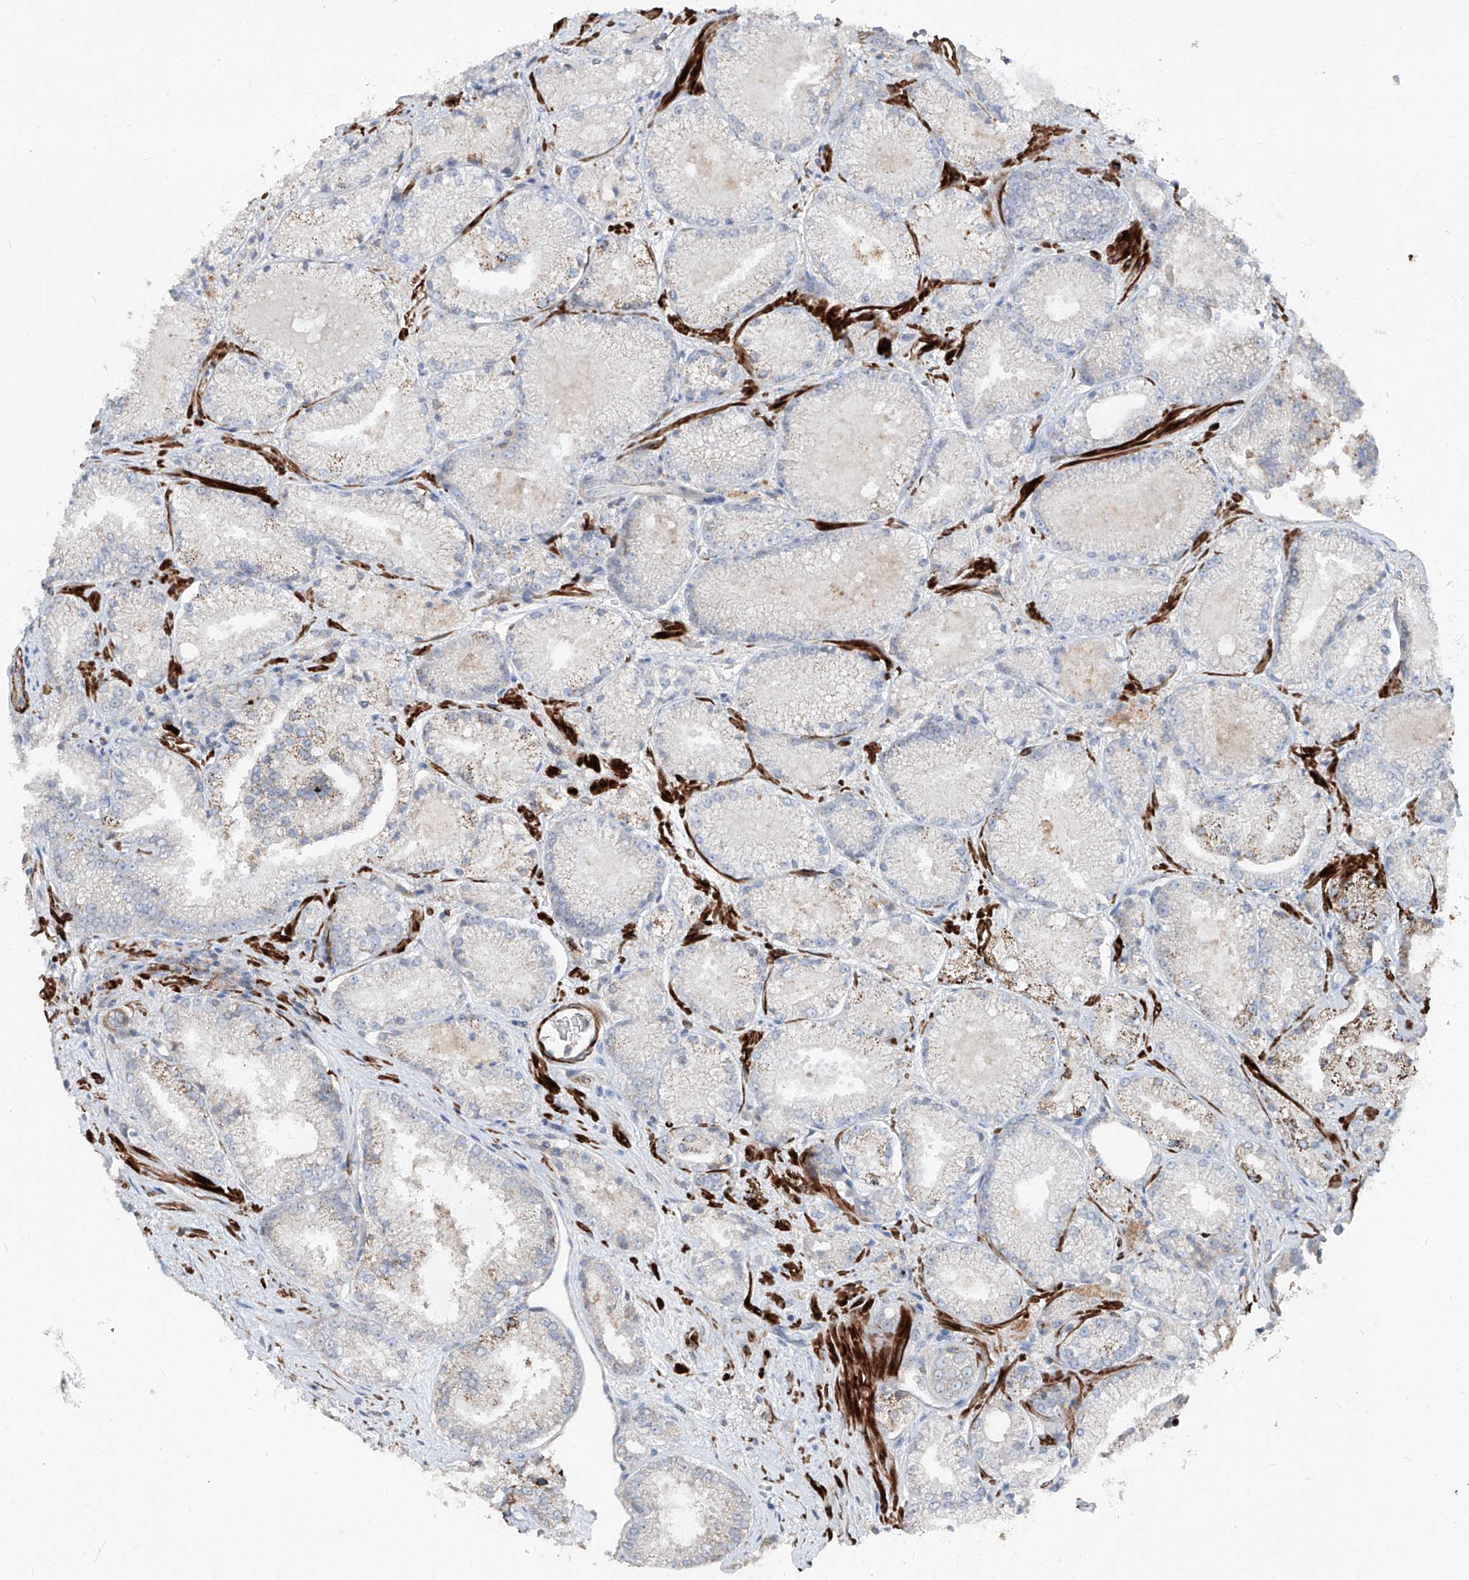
{"staining": {"intensity": "weak", "quantity": "<25%", "location": "cytoplasmic/membranous"}, "tissue": "prostate cancer", "cell_type": "Tumor cells", "image_type": "cancer", "snomed": [{"axis": "morphology", "description": "Adenocarcinoma, High grade"}, {"axis": "topography", "description": "Prostate"}], "caption": "Tumor cells are negative for brown protein staining in prostate high-grade adenocarcinoma. (DAB immunohistochemistry, high magnification).", "gene": "UFD1", "patient": {"sex": "male", "age": 73}}